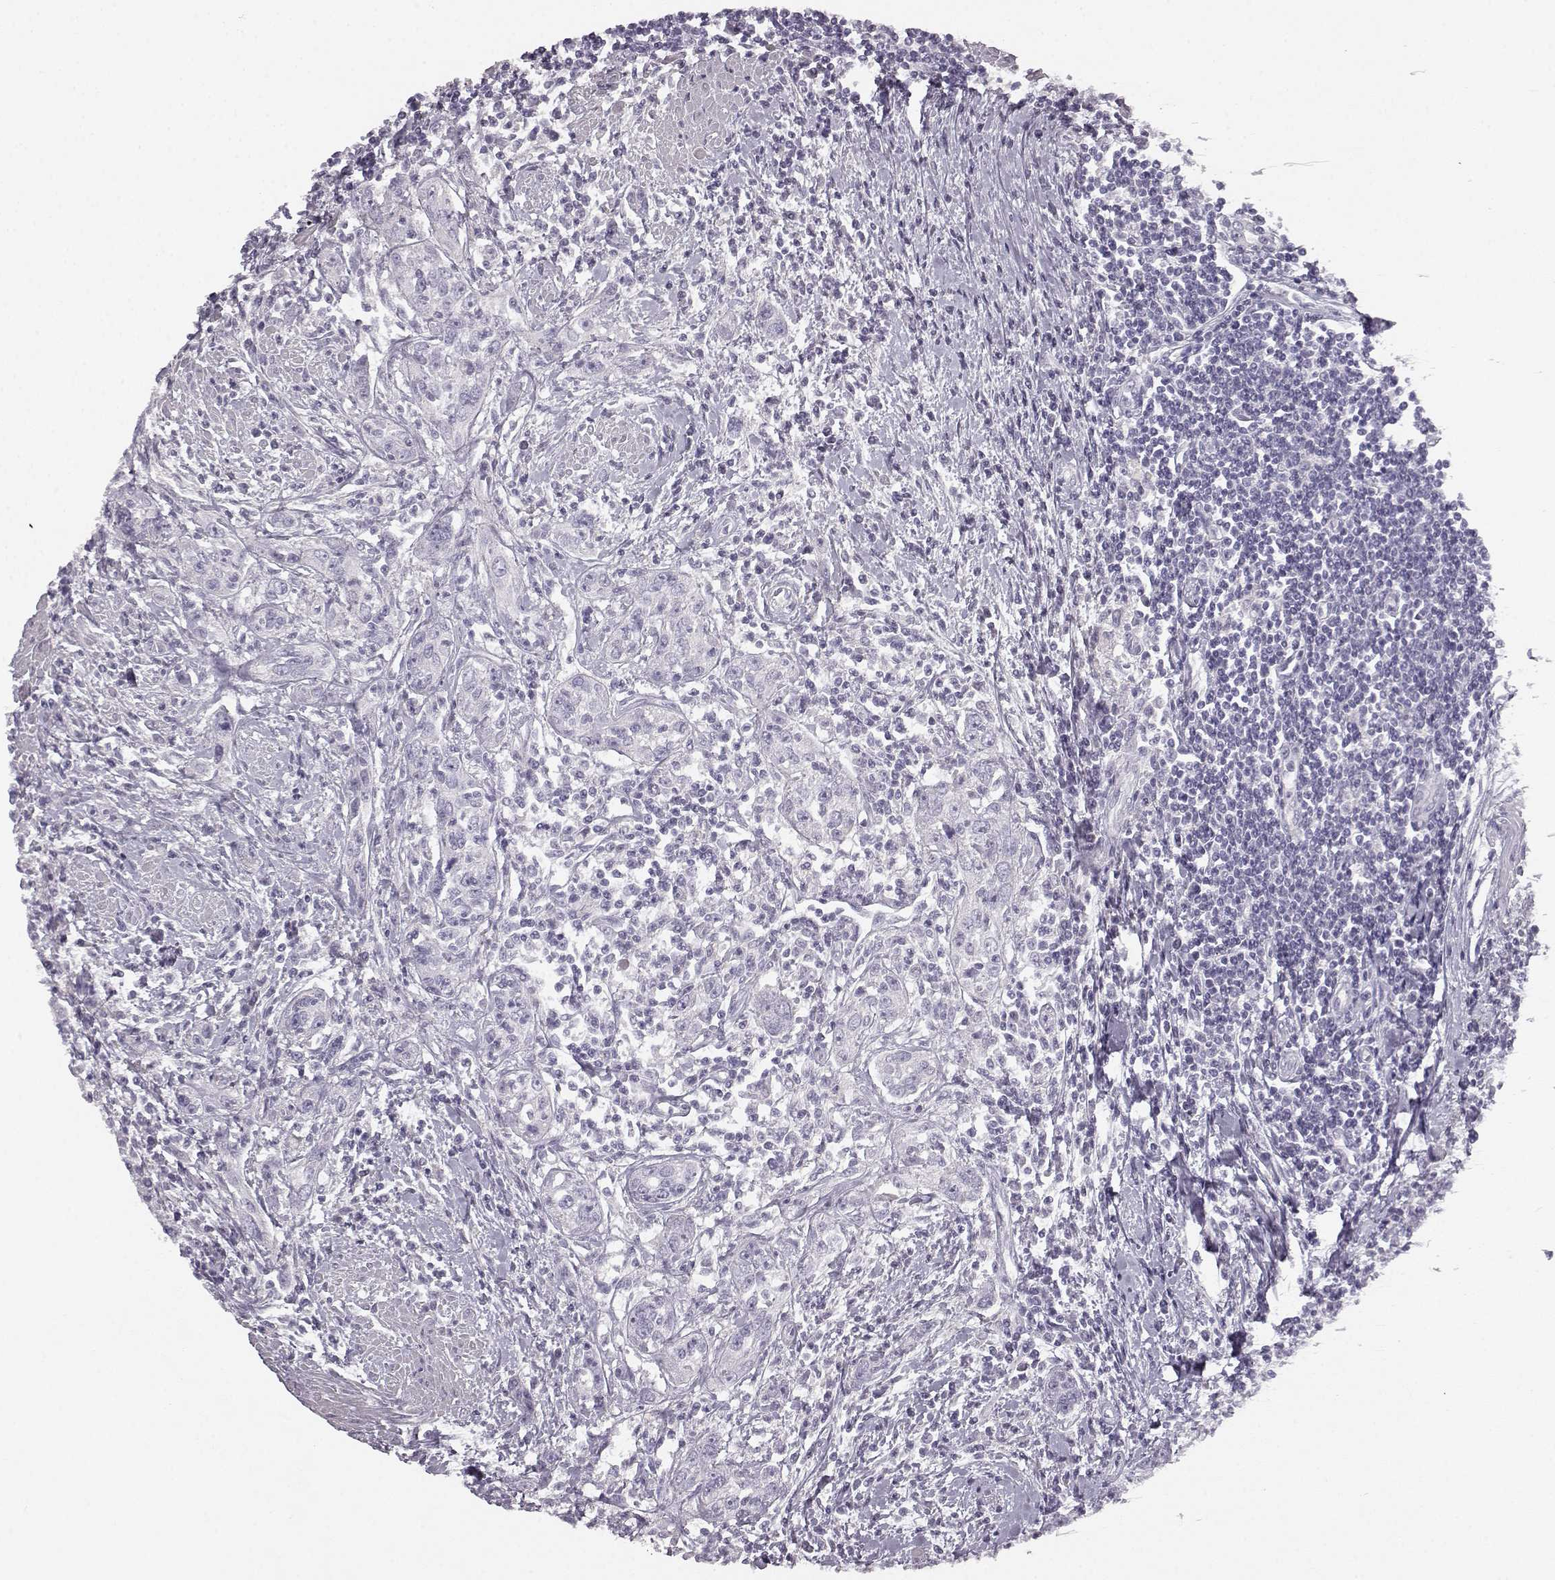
{"staining": {"intensity": "negative", "quantity": "none", "location": "none"}, "tissue": "urothelial cancer", "cell_type": "Tumor cells", "image_type": "cancer", "snomed": [{"axis": "morphology", "description": "Urothelial carcinoma, High grade"}, {"axis": "topography", "description": "Urinary bladder"}], "caption": "The image demonstrates no significant expression in tumor cells of high-grade urothelial carcinoma.", "gene": "KIAA0319", "patient": {"sex": "male", "age": 83}}